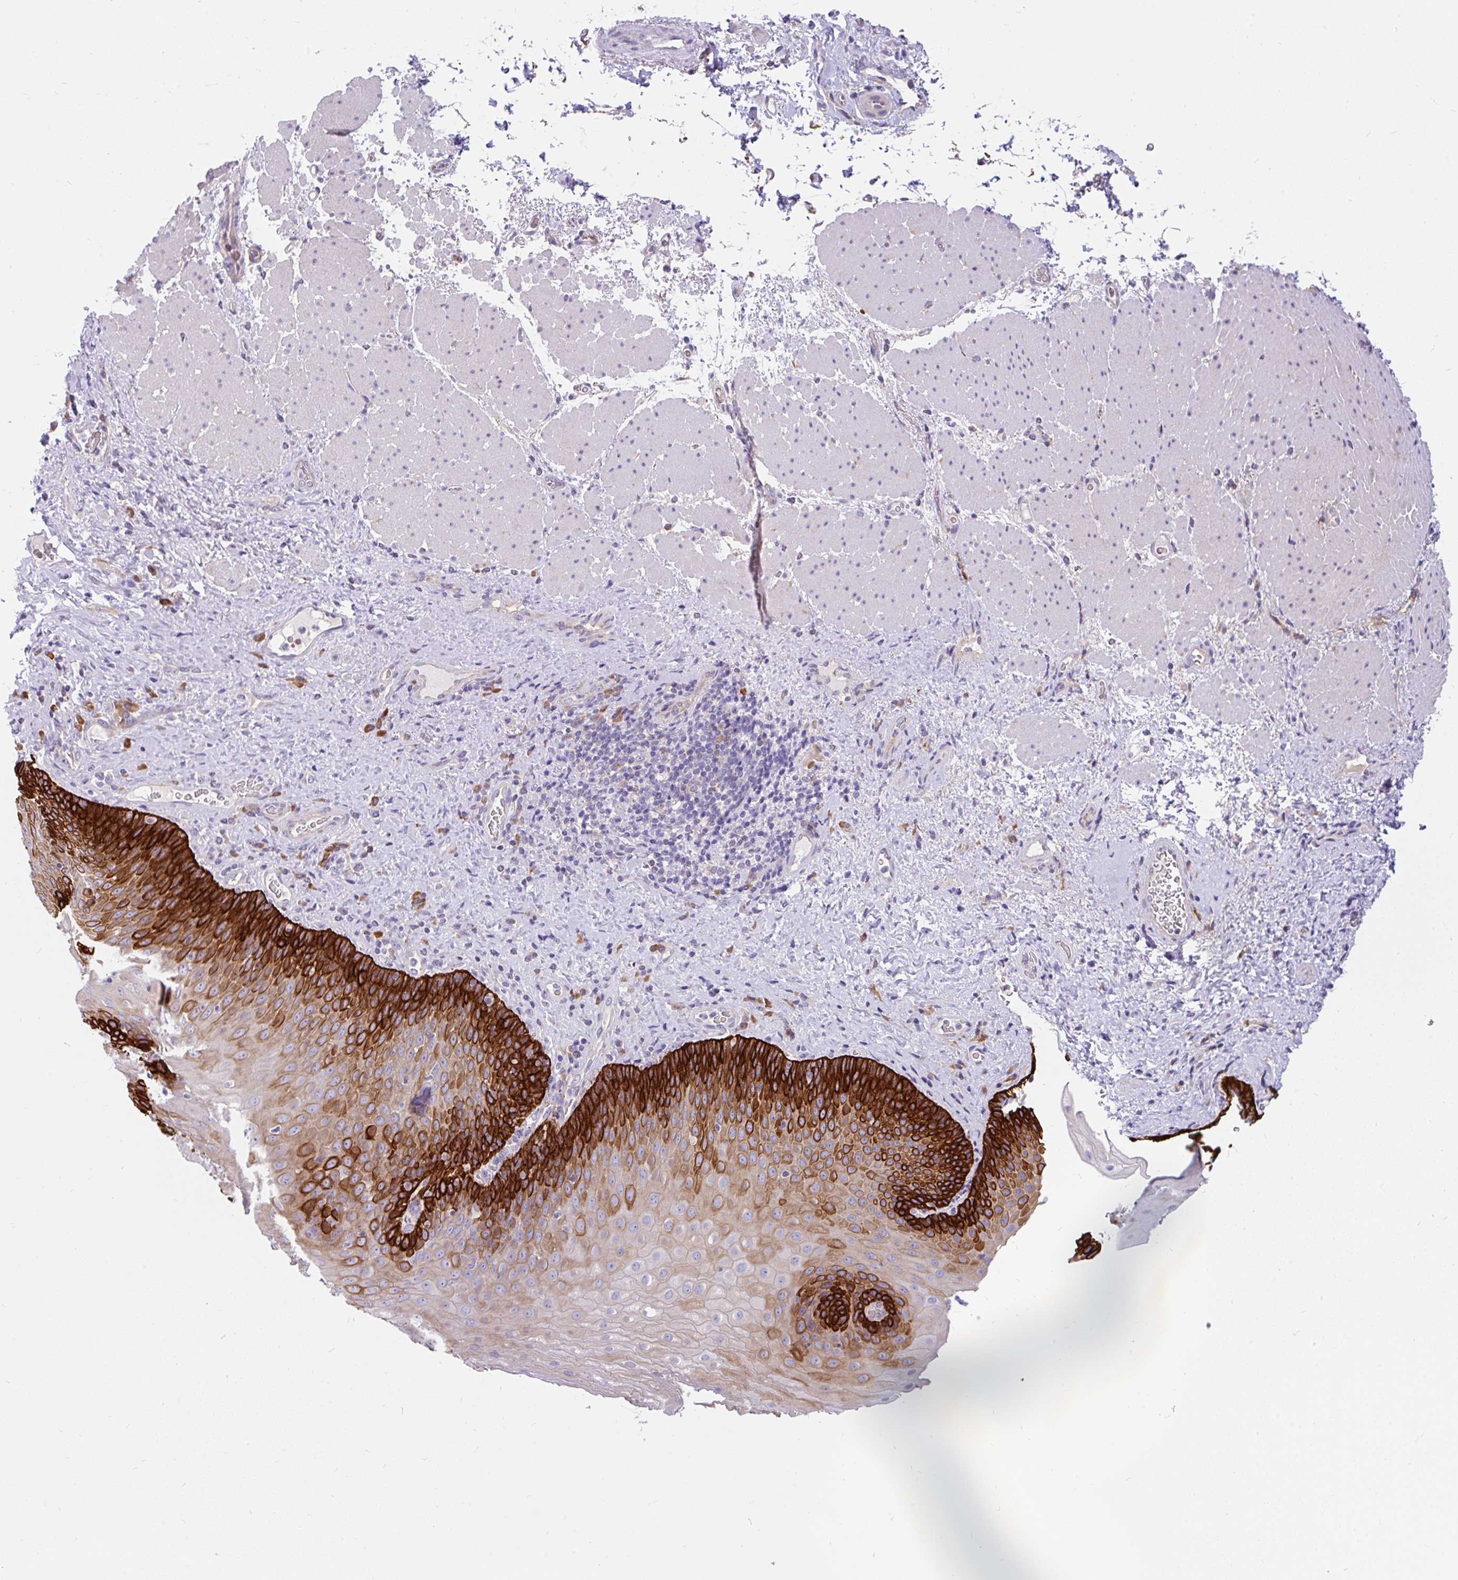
{"staining": {"intensity": "strong", "quantity": "25%-75%", "location": "cytoplasmic/membranous"}, "tissue": "esophagus", "cell_type": "Squamous epithelial cells", "image_type": "normal", "snomed": [{"axis": "morphology", "description": "Normal tissue, NOS"}, {"axis": "topography", "description": "Esophagus"}], "caption": "A brown stain highlights strong cytoplasmic/membranous positivity of a protein in squamous epithelial cells of unremarkable human esophagus. The staining is performed using DAB (3,3'-diaminobenzidine) brown chromogen to label protein expression. The nuclei are counter-stained blue using hematoxylin.", "gene": "LRRC26", "patient": {"sex": "male", "age": 62}}